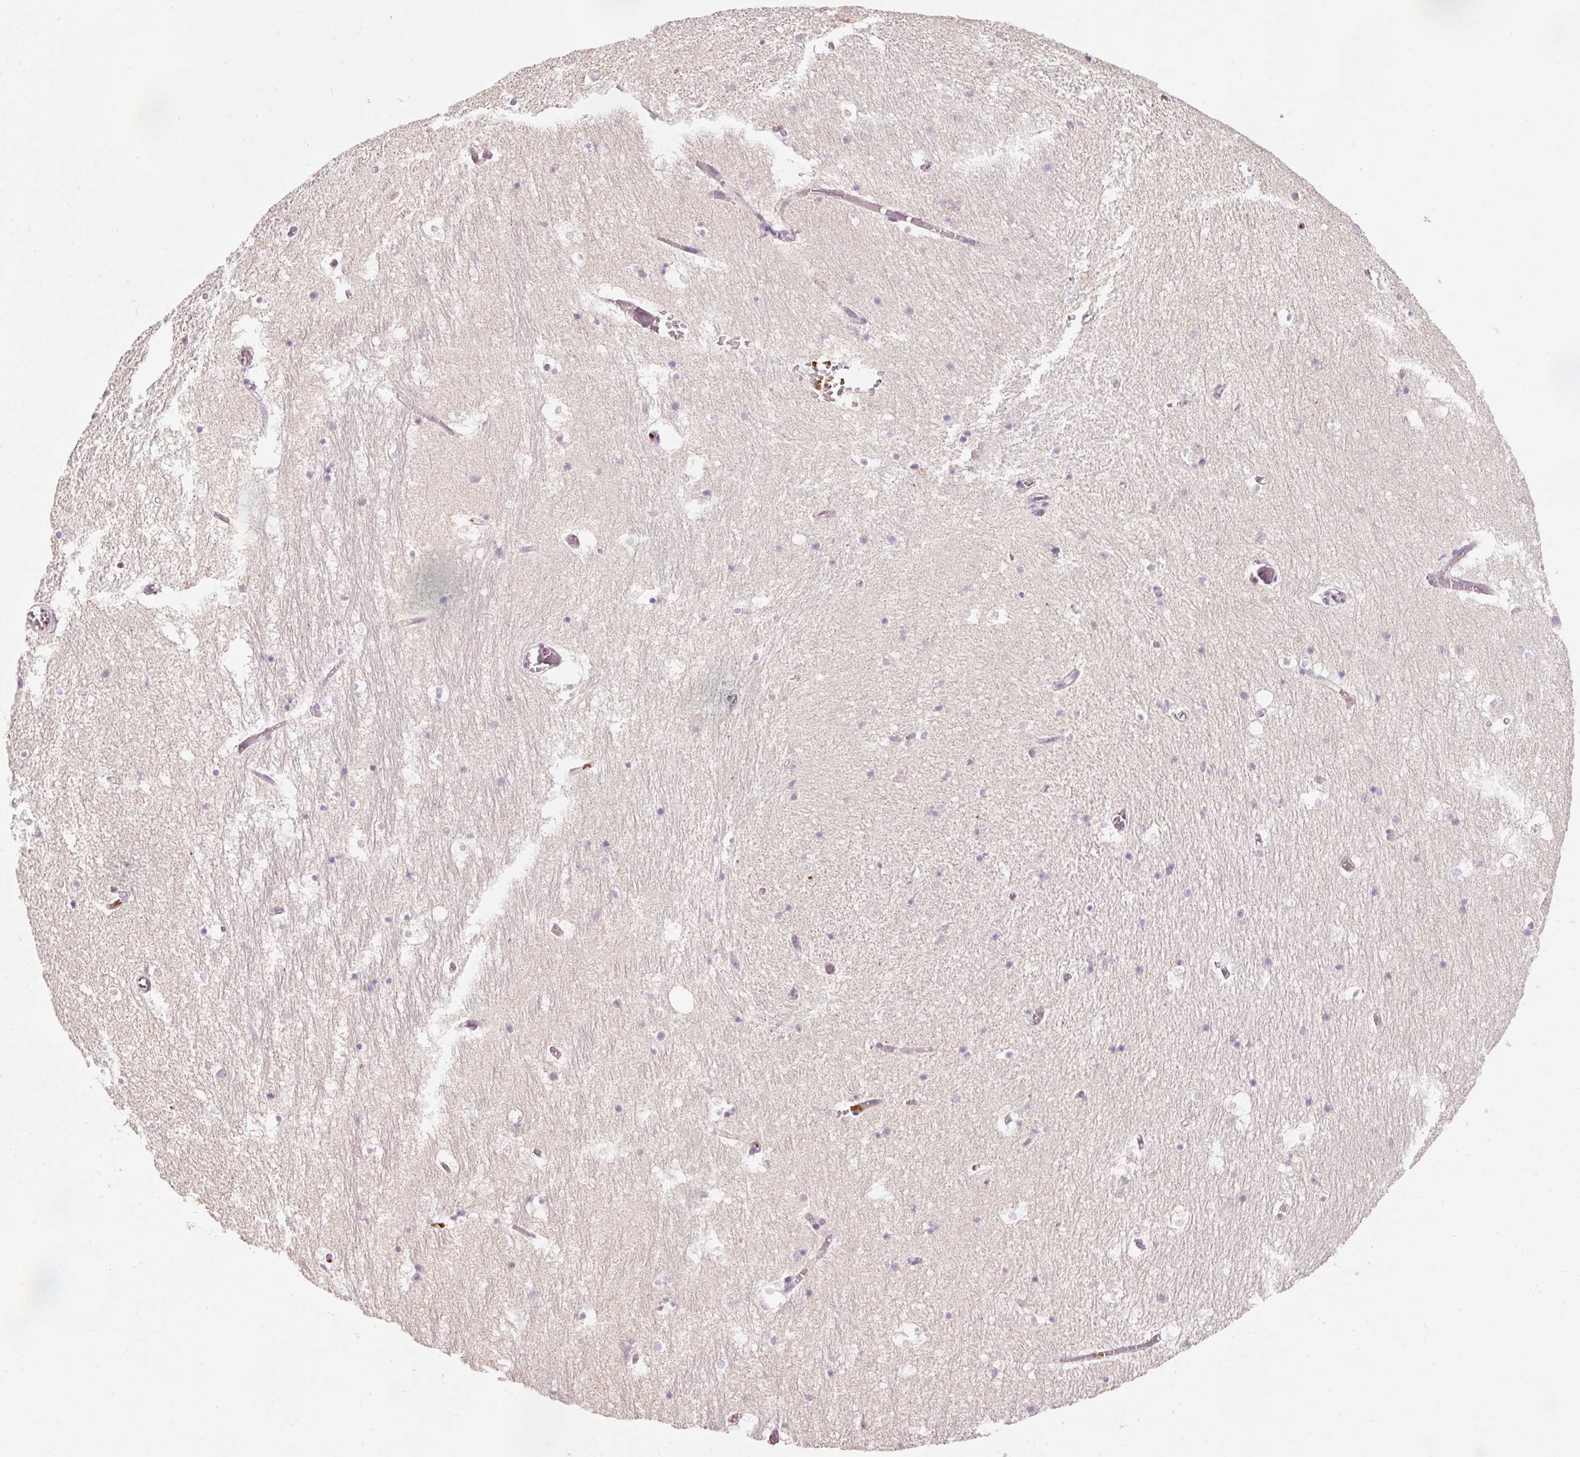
{"staining": {"intensity": "weak", "quantity": "<25%", "location": "cytoplasmic/membranous"}, "tissue": "hippocampus", "cell_type": "Glial cells", "image_type": "normal", "snomed": [{"axis": "morphology", "description": "Normal tissue, NOS"}, {"axis": "topography", "description": "Hippocampus"}], "caption": "The immunohistochemistry (IHC) micrograph has no significant staining in glial cells of hippocampus.", "gene": "DHRS11", "patient": {"sex": "female", "age": 52}}